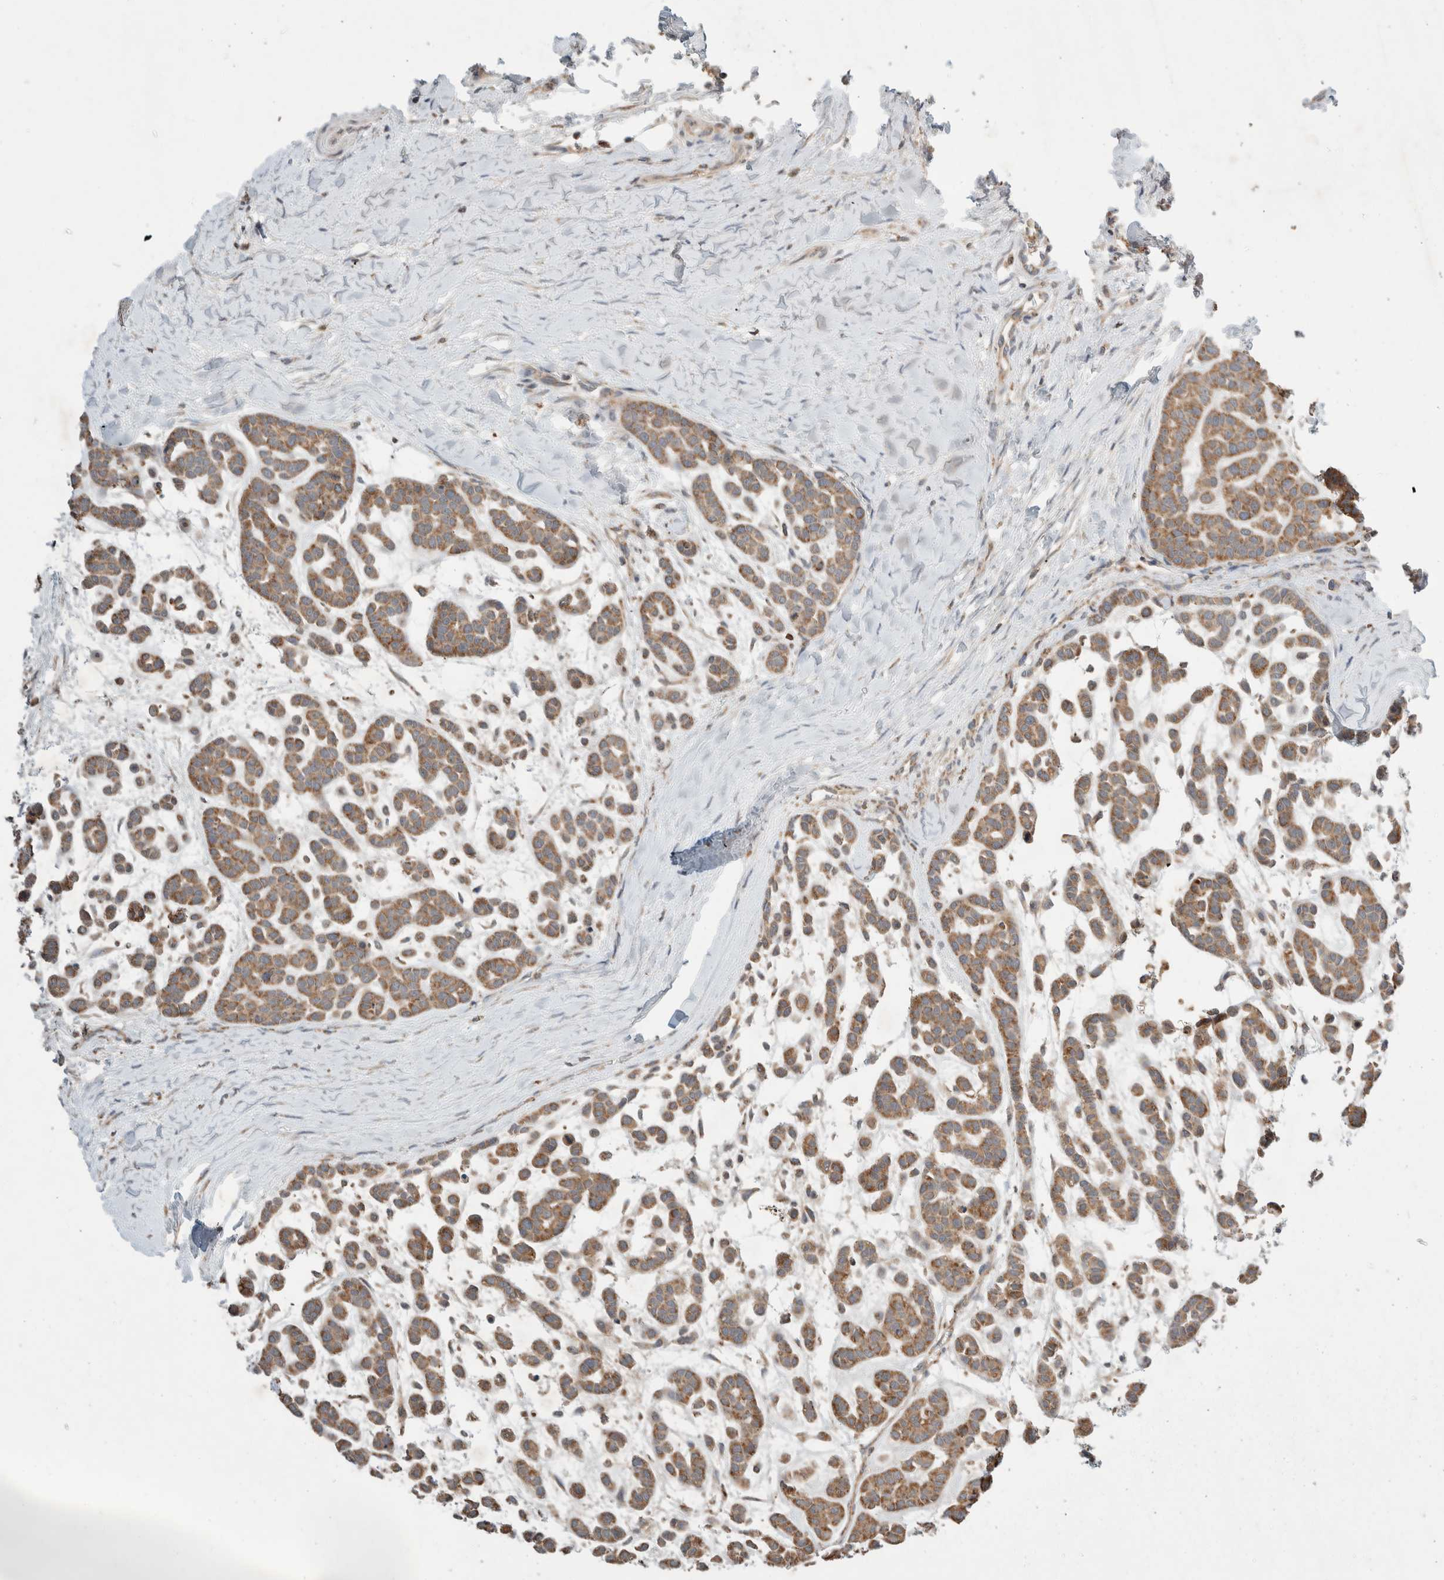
{"staining": {"intensity": "moderate", "quantity": ">75%", "location": "cytoplasmic/membranous"}, "tissue": "head and neck cancer", "cell_type": "Tumor cells", "image_type": "cancer", "snomed": [{"axis": "morphology", "description": "Adenocarcinoma, NOS"}, {"axis": "morphology", "description": "Adenoma, NOS"}, {"axis": "topography", "description": "Head-Neck"}], "caption": "Protein expression analysis of adenoma (head and neck) reveals moderate cytoplasmic/membranous expression in about >75% of tumor cells. (DAB IHC with brightfield microscopy, high magnification).", "gene": "AMPD1", "patient": {"sex": "female", "age": 55}}